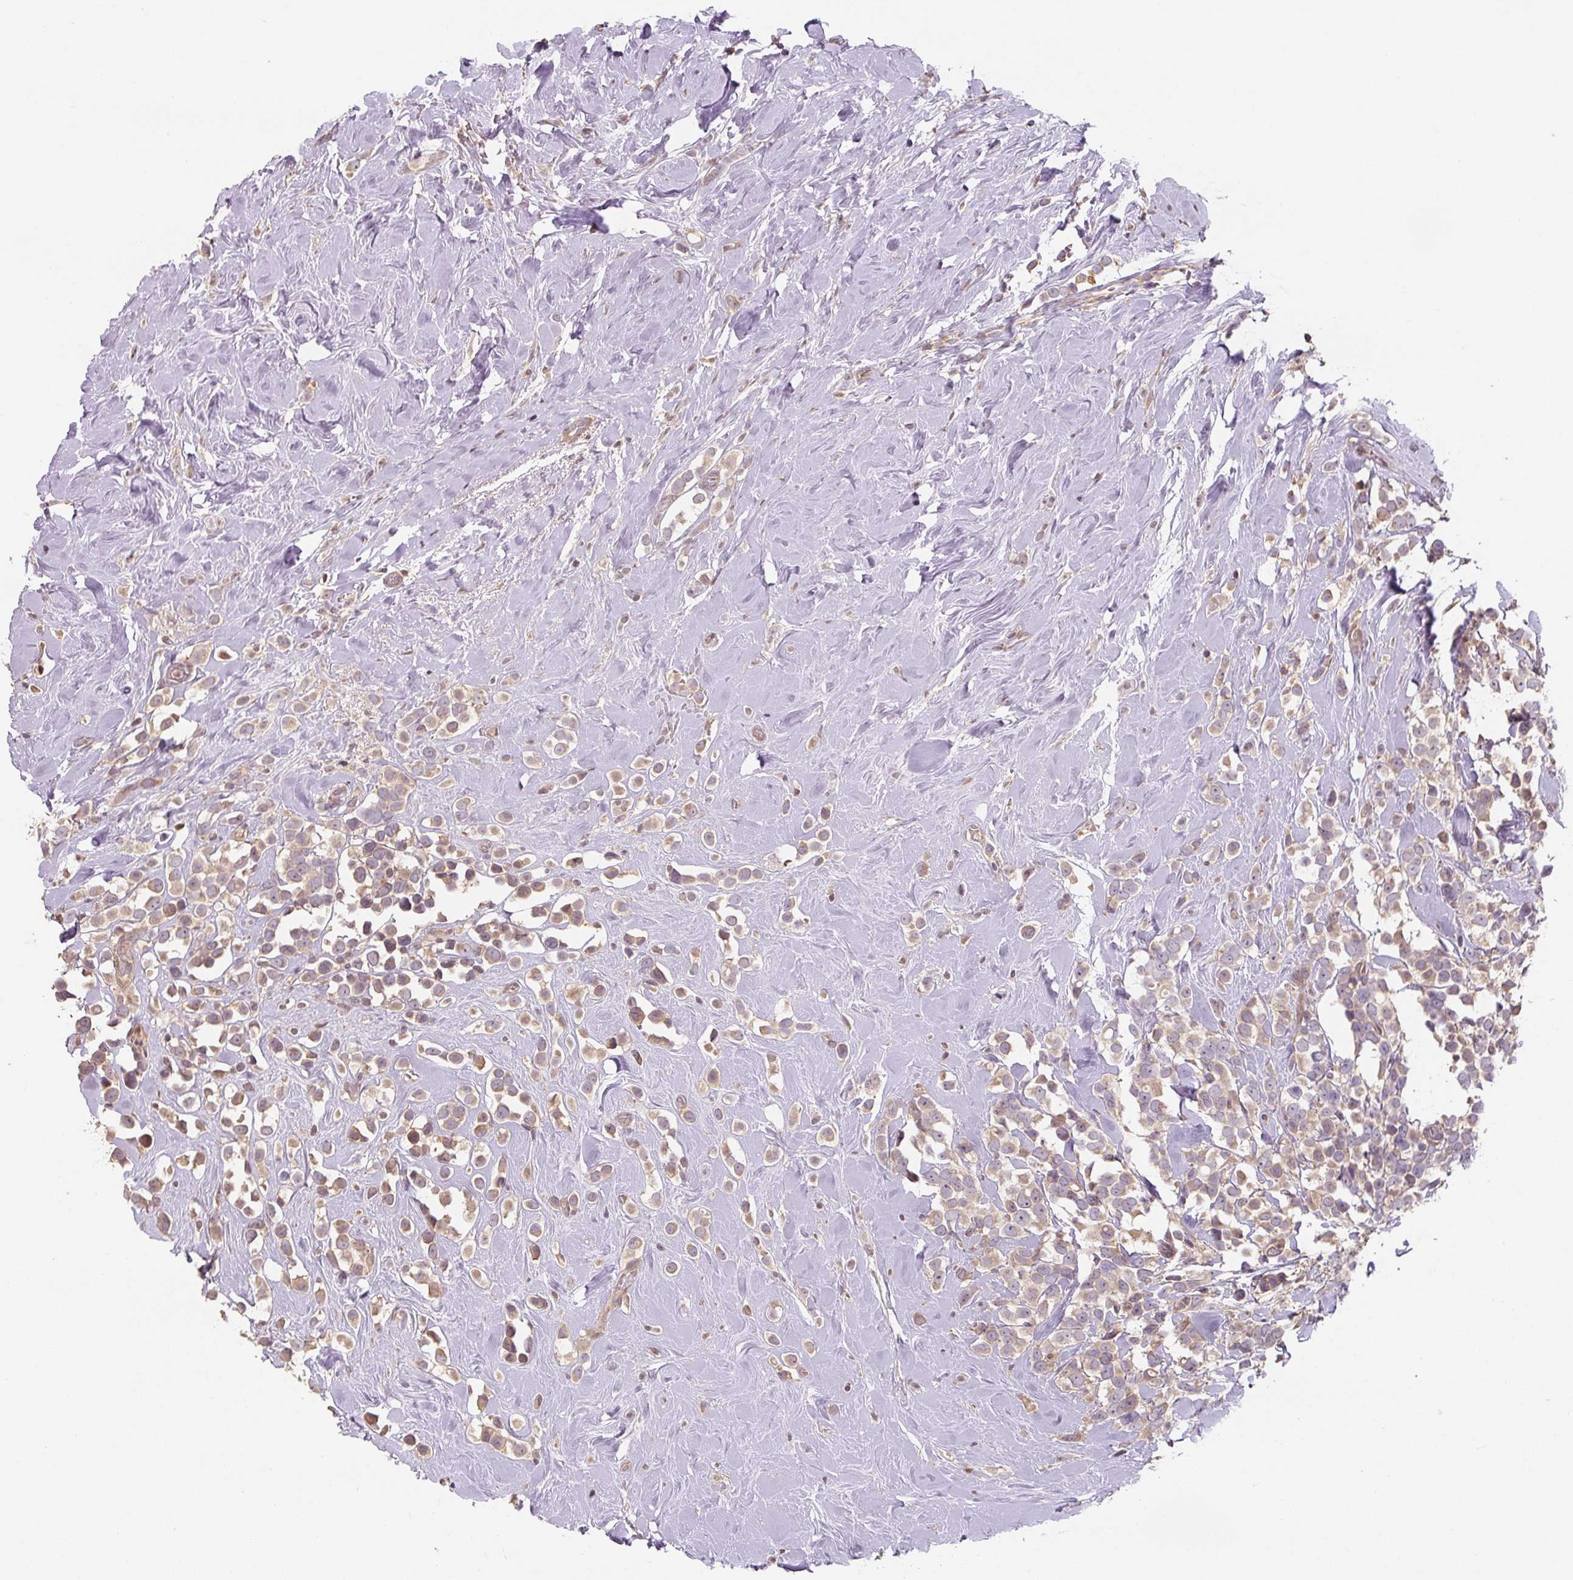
{"staining": {"intensity": "weak", "quantity": ">75%", "location": "cytoplasmic/membranous"}, "tissue": "breast cancer", "cell_type": "Tumor cells", "image_type": "cancer", "snomed": [{"axis": "morphology", "description": "Duct carcinoma"}, {"axis": "topography", "description": "Breast"}], "caption": "High-power microscopy captured an immunohistochemistry (IHC) photomicrograph of infiltrating ductal carcinoma (breast), revealing weak cytoplasmic/membranous positivity in approximately >75% of tumor cells. (brown staining indicates protein expression, while blue staining denotes nuclei).", "gene": "C2orf73", "patient": {"sex": "female", "age": 80}}